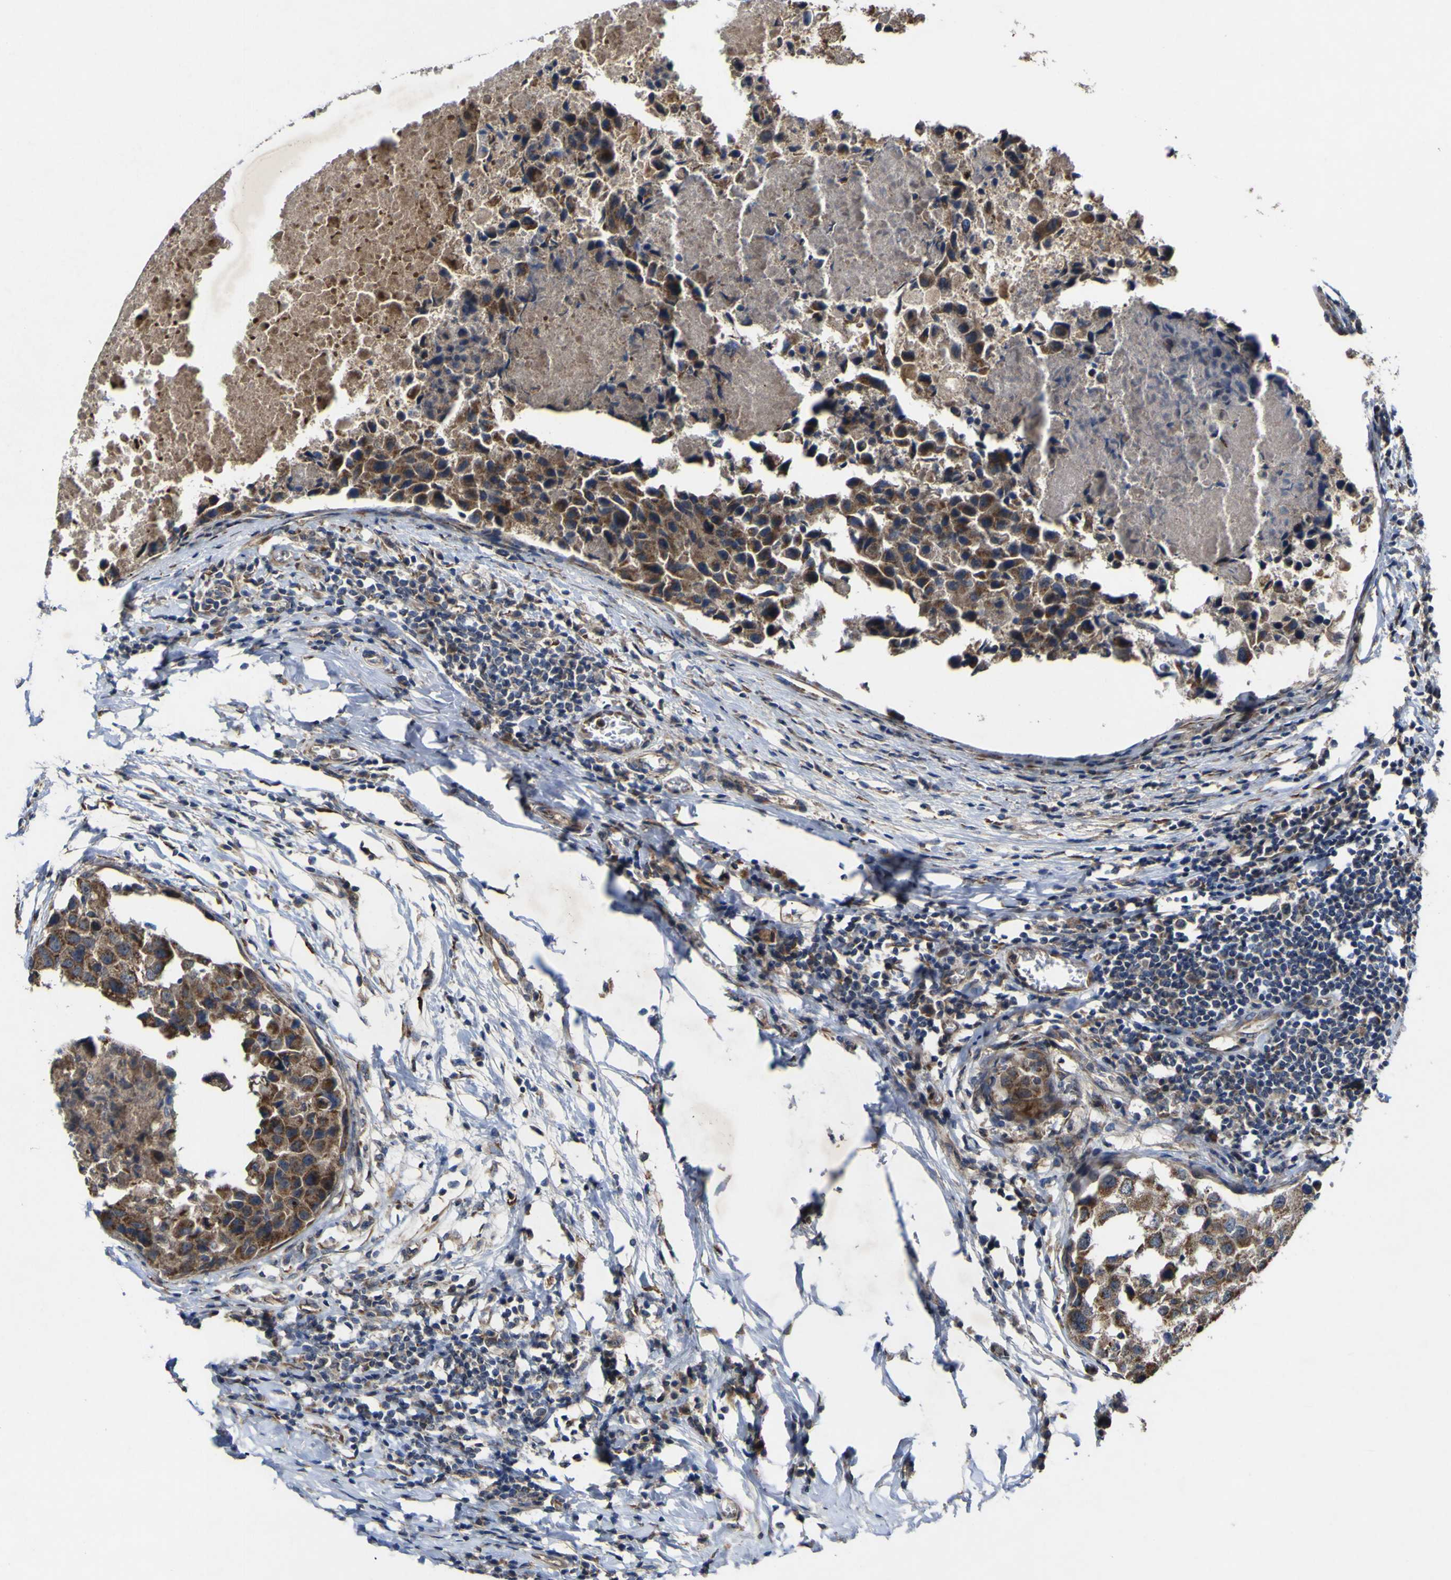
{"staining": {"intensity": "moderate", "quantity": ">75%", "location": "cytoplasmic/membranous"}, "tissue": "breast cancer", "cell_type": "Tumor cells", "image_type": "cancer", "snomed": [{"axis": "morphology", "description": "Duct carcinoma"}, {"axis": "topography", "description": "Breast"}], "caption": "This is an image of IHC staining of breast cancer (intraductal carcinoma), which shows moderate positivity in the cytoplasmic/membranous of tumor cells.", "gene": "IRAK2", "patient": {"sex": "female", "age": 27}}